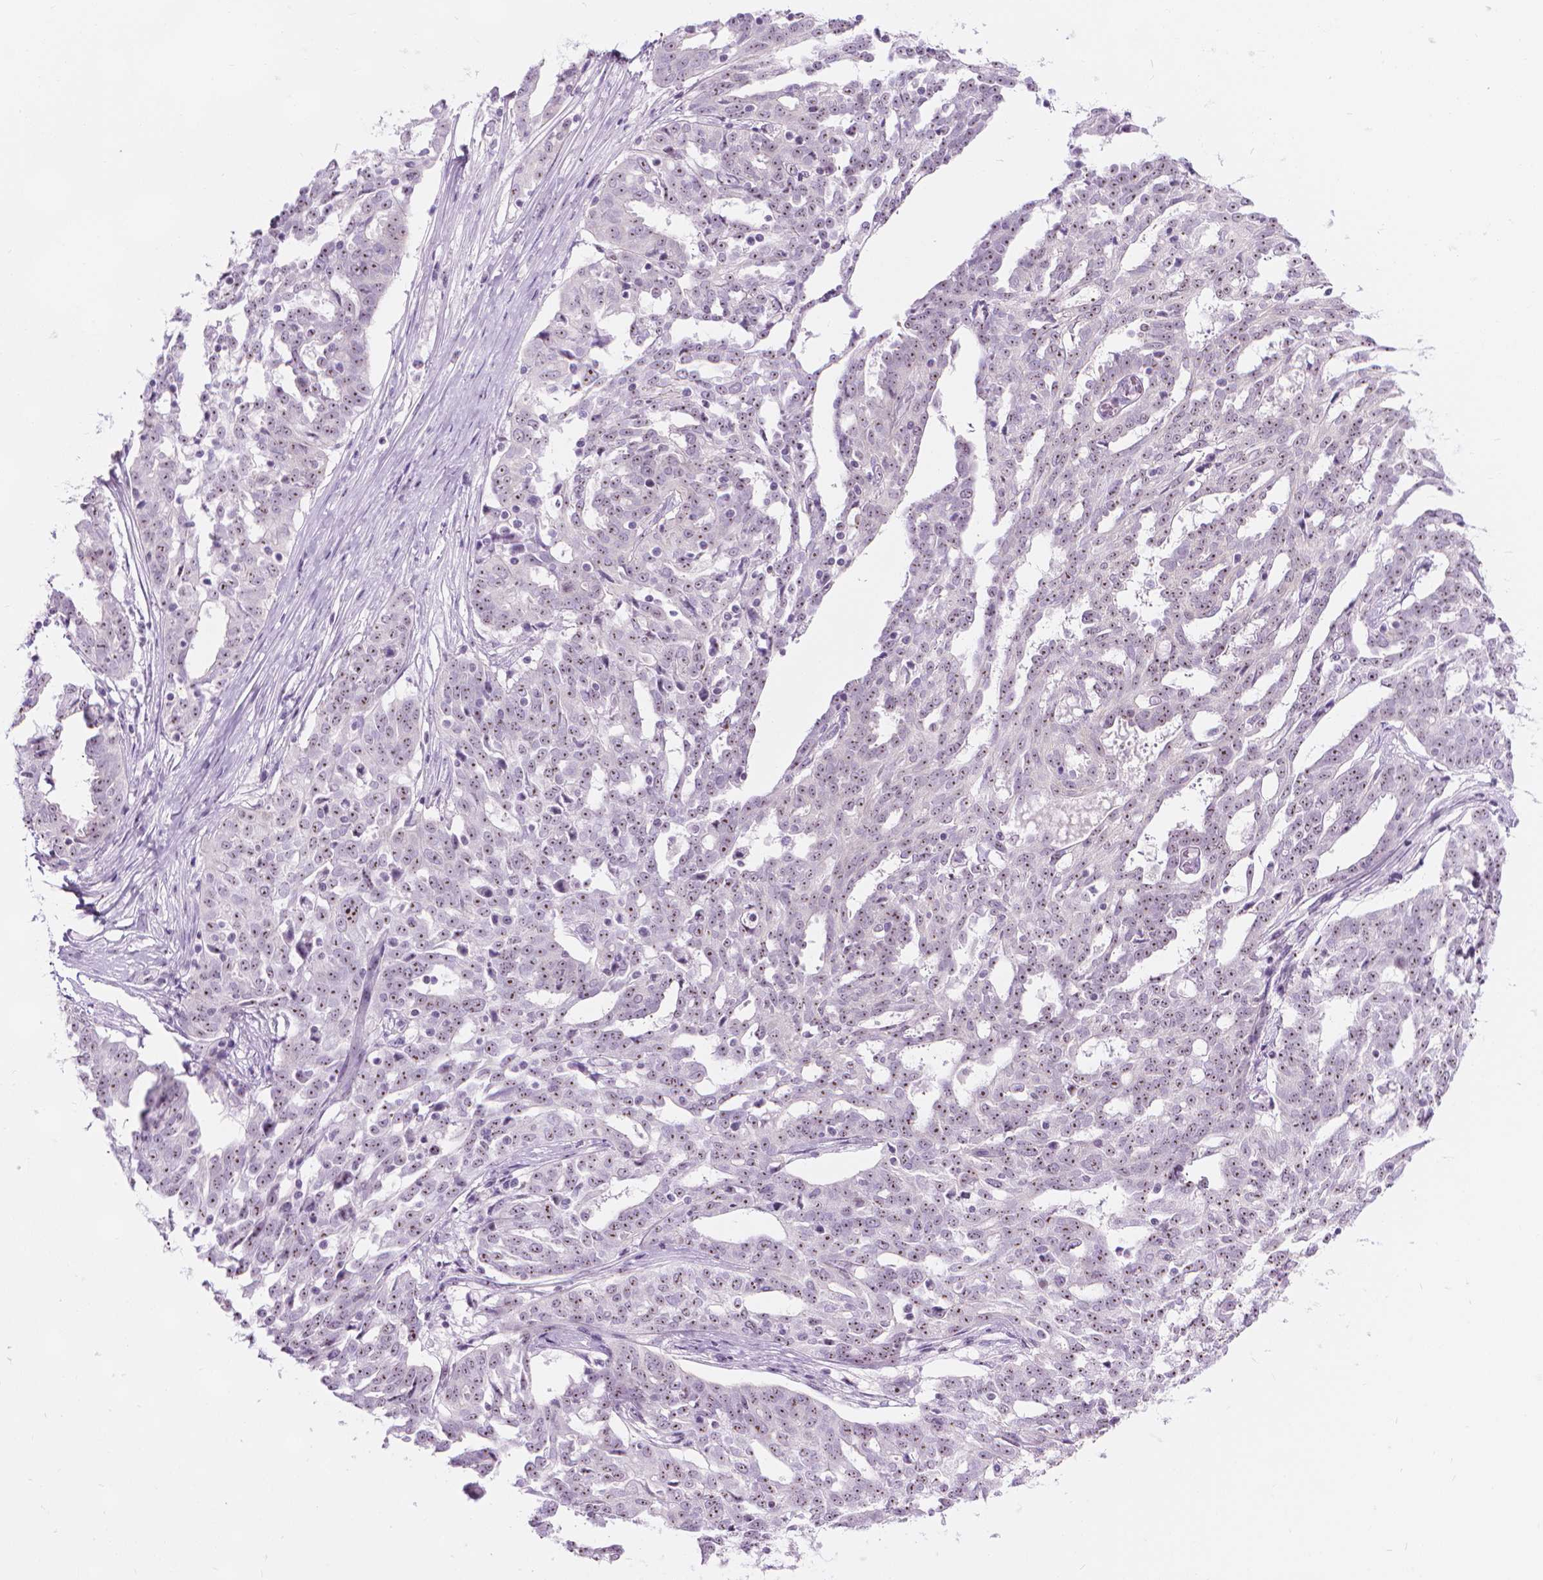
{"staining": {"intensity": "weak", "quantity": "25%-75%", "location": "nuclear"}, "tissue": "ovarian cancer", "cell_type": "Tumor cells", "image_type": "cancer", "snomed": [{"axis": "morphology", "description": "Cystadenocarcinoma, serous, NOS"}, {"axis": "topography", "description": "Ovary"}], "caption": "Ovarian cancer (serous cystadenocarcinoma) was stained to show a protein in brown. There is low levels of weak nuclear positivity in about 25%-75% of tumor cells.", "gene": "NOL7", "patient": {"sex": "female", "age": 67}}